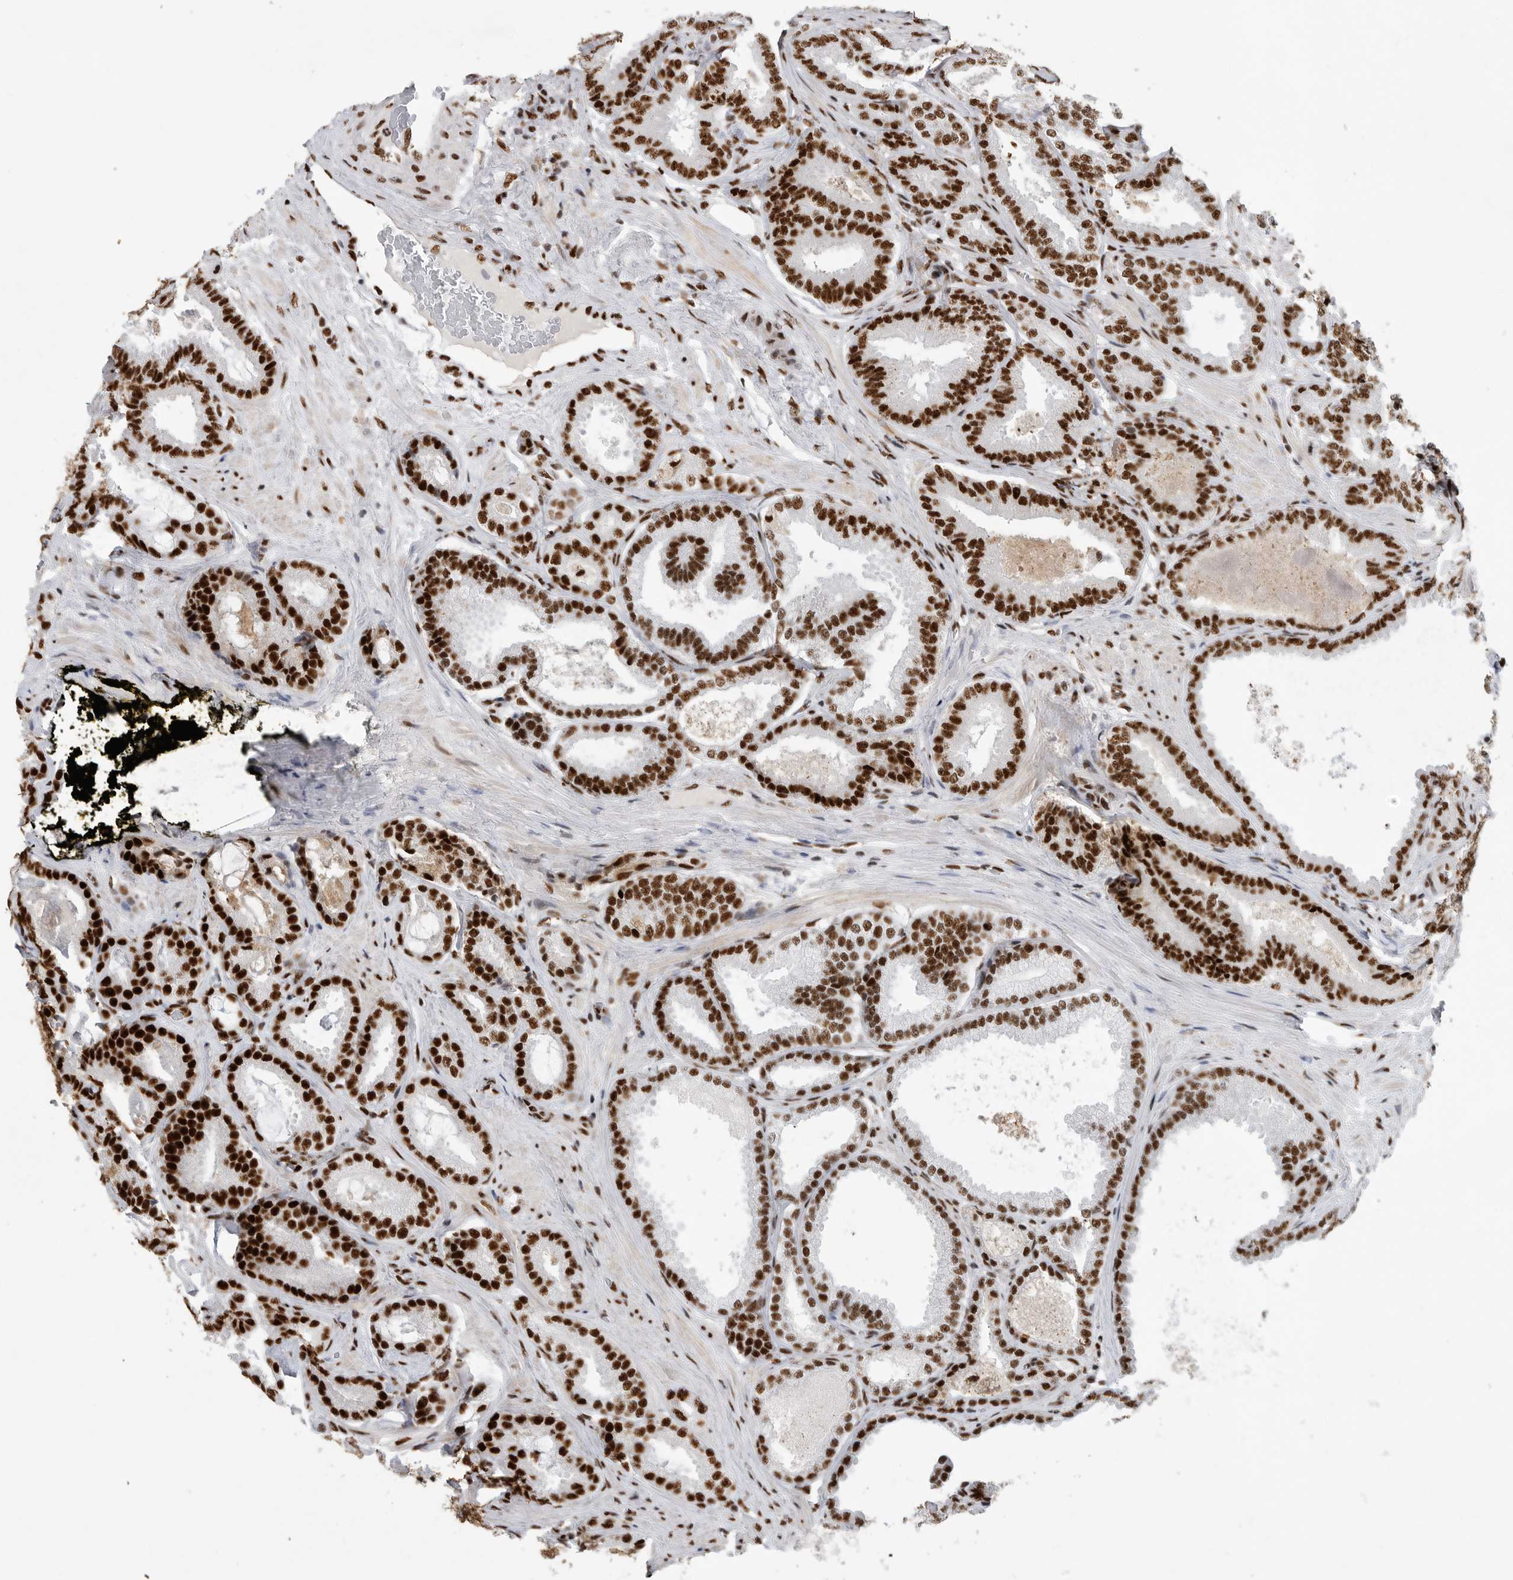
{"staining": {"intensity": "strong", "quantity": ">75%", "location": "nuclear"}, "tissue": "prostate cancer", "cell_type": "Tumor cells", "image_type": "cancer", "snomed": [{"axis": "morphology", "description": "Adenocarcinoma, Low grade"}, {"axis": "topography", "description": "Prostate"}], "caption": "Approximately >75% of tumor cells in human prostate cancer (adenocarcinoma (low-grade)) demonstrate strong nuclear protein expression as visualized by brown immunohistochemical staining.", "gene": "BCLAF1", "patient": {"sex": "male", "age": 71}}